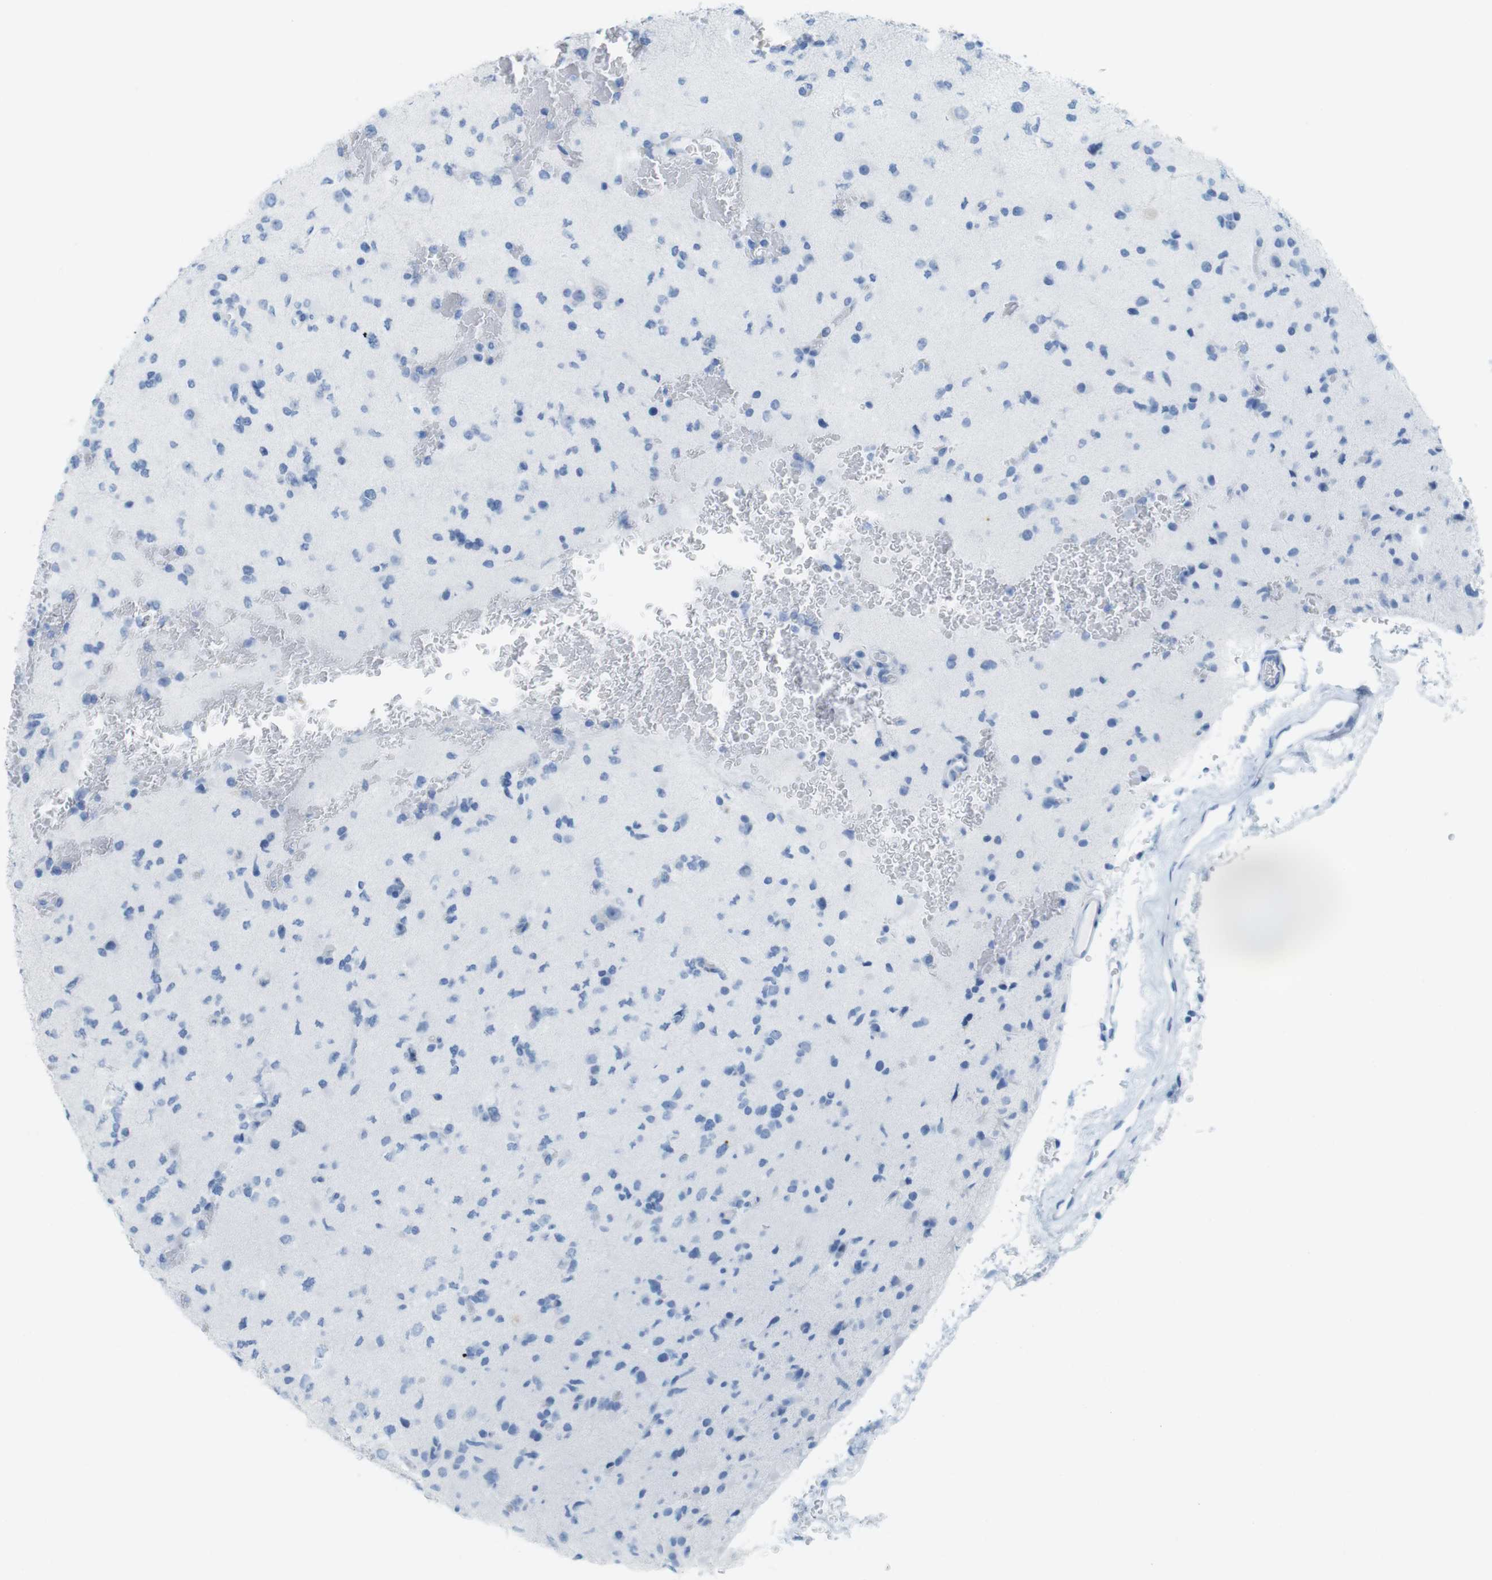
{"staining": {"intensity": "negative", "quantity": "none", "location": "none"}, "tissue": "glioma", "cell_type": "Tumor cells", "image_type": "cancer", "snomed": [{"axis": "morphology", "description": "Glioma, malignant, Low grade"}, {"axis": "topography", "description": "Brain"}], "caption": "An image of malignant low-grade glioma stained for a protein reveals no brown staining in tumor cells.", "gene": "TNNT2", "patient": {"sex": "female", "age": 22}}